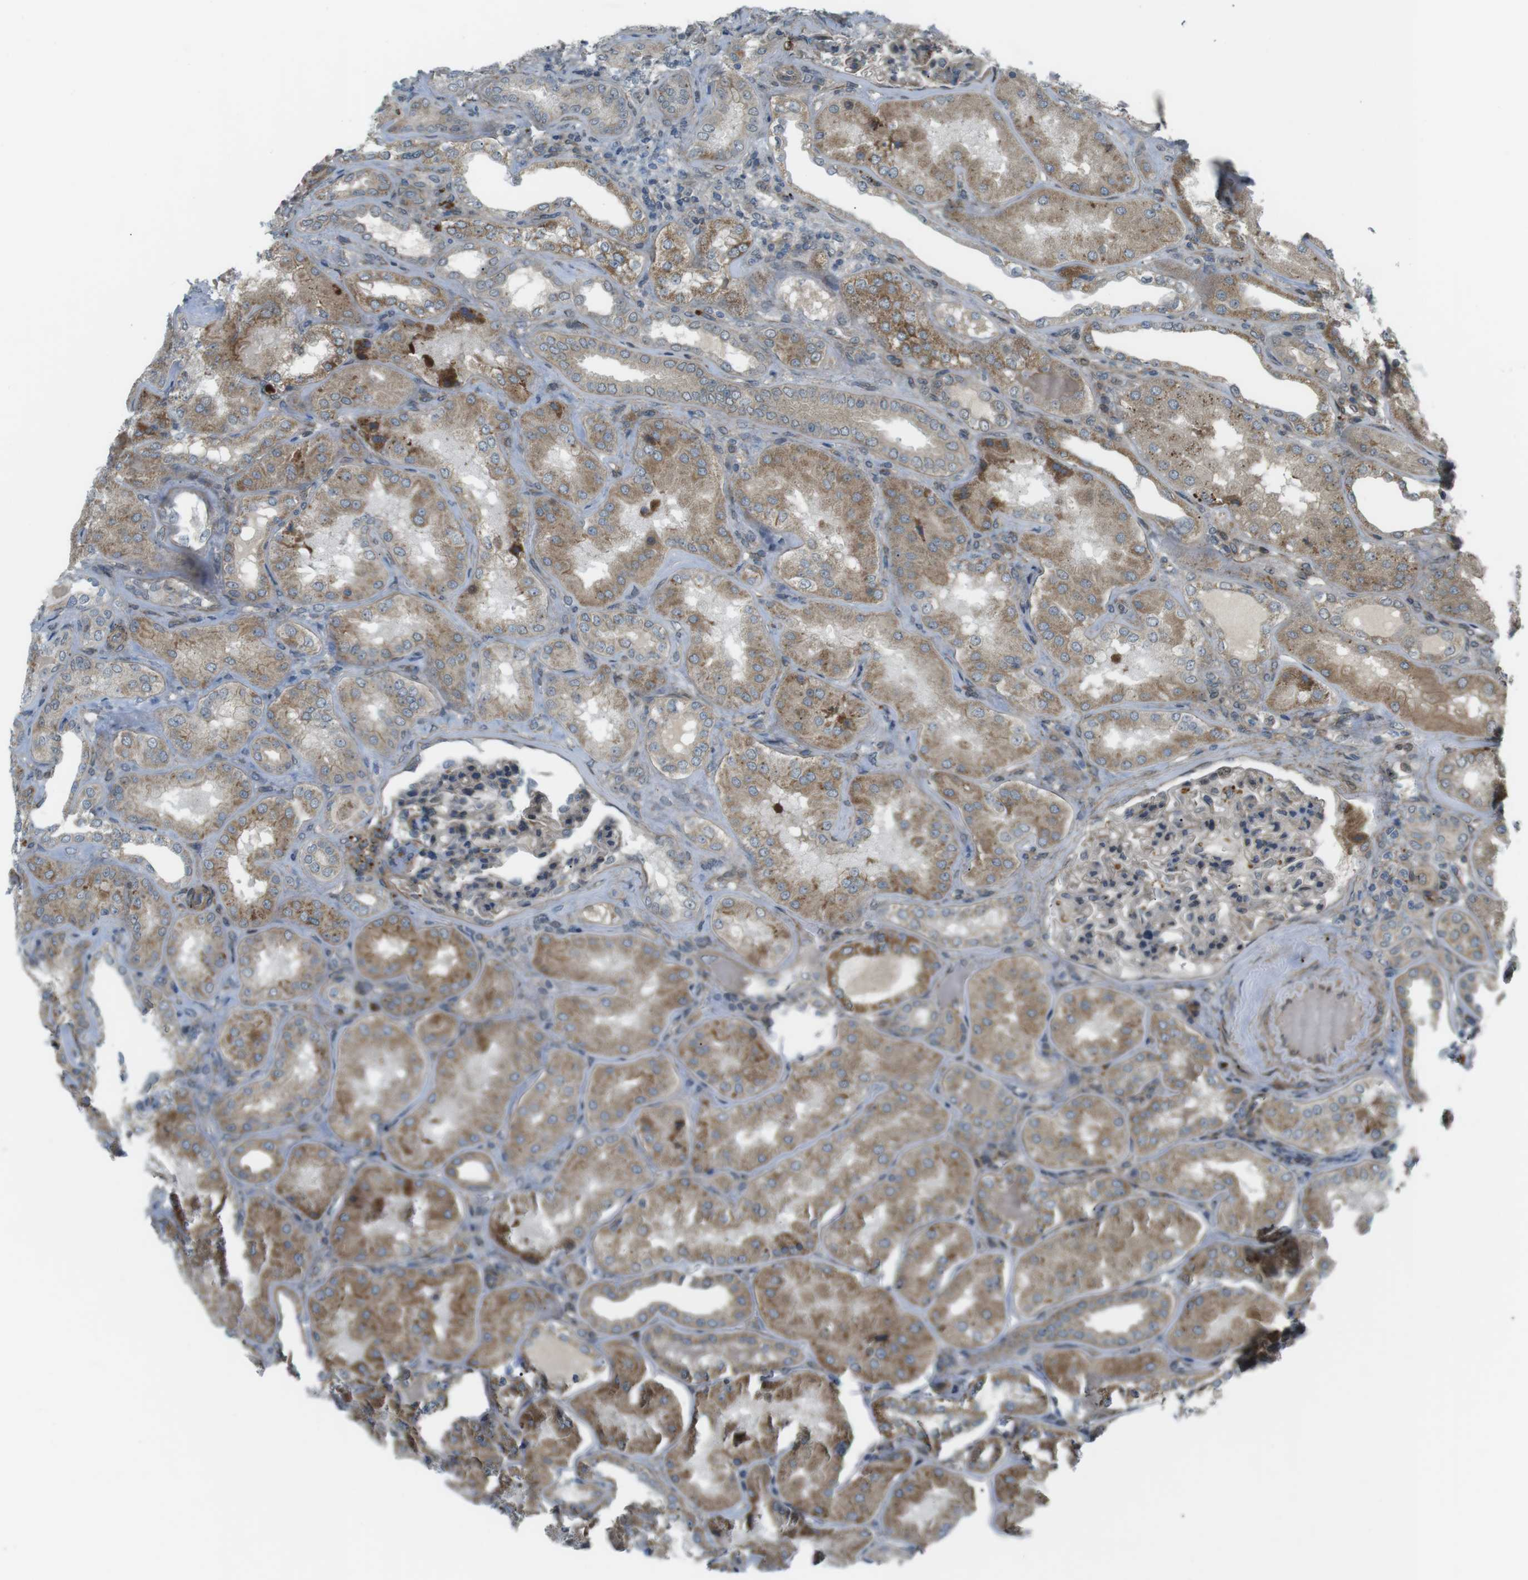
{"staining": {"intensity": "moderate", "quantity": ">75%", "location": "cytoplasmic/membranous"}, "tissue": "kidney", "cell_type": "Cells in glomeruli", "image_type": "normal", "snomed": [{"axis": "morphology", "description": "Normal tissue, NOS"}, {"axis": "topography", "description": "Kidney"}], "caption": "An immunohistochemistry (IHC) image of benign tissue is shown. Protein staining in brown labels moderate cytoplasmic/membranous positivity in kidney within cells in glomeruli.", "gene": "KANK2", "patient": {"sex": "female", "age": 56}}